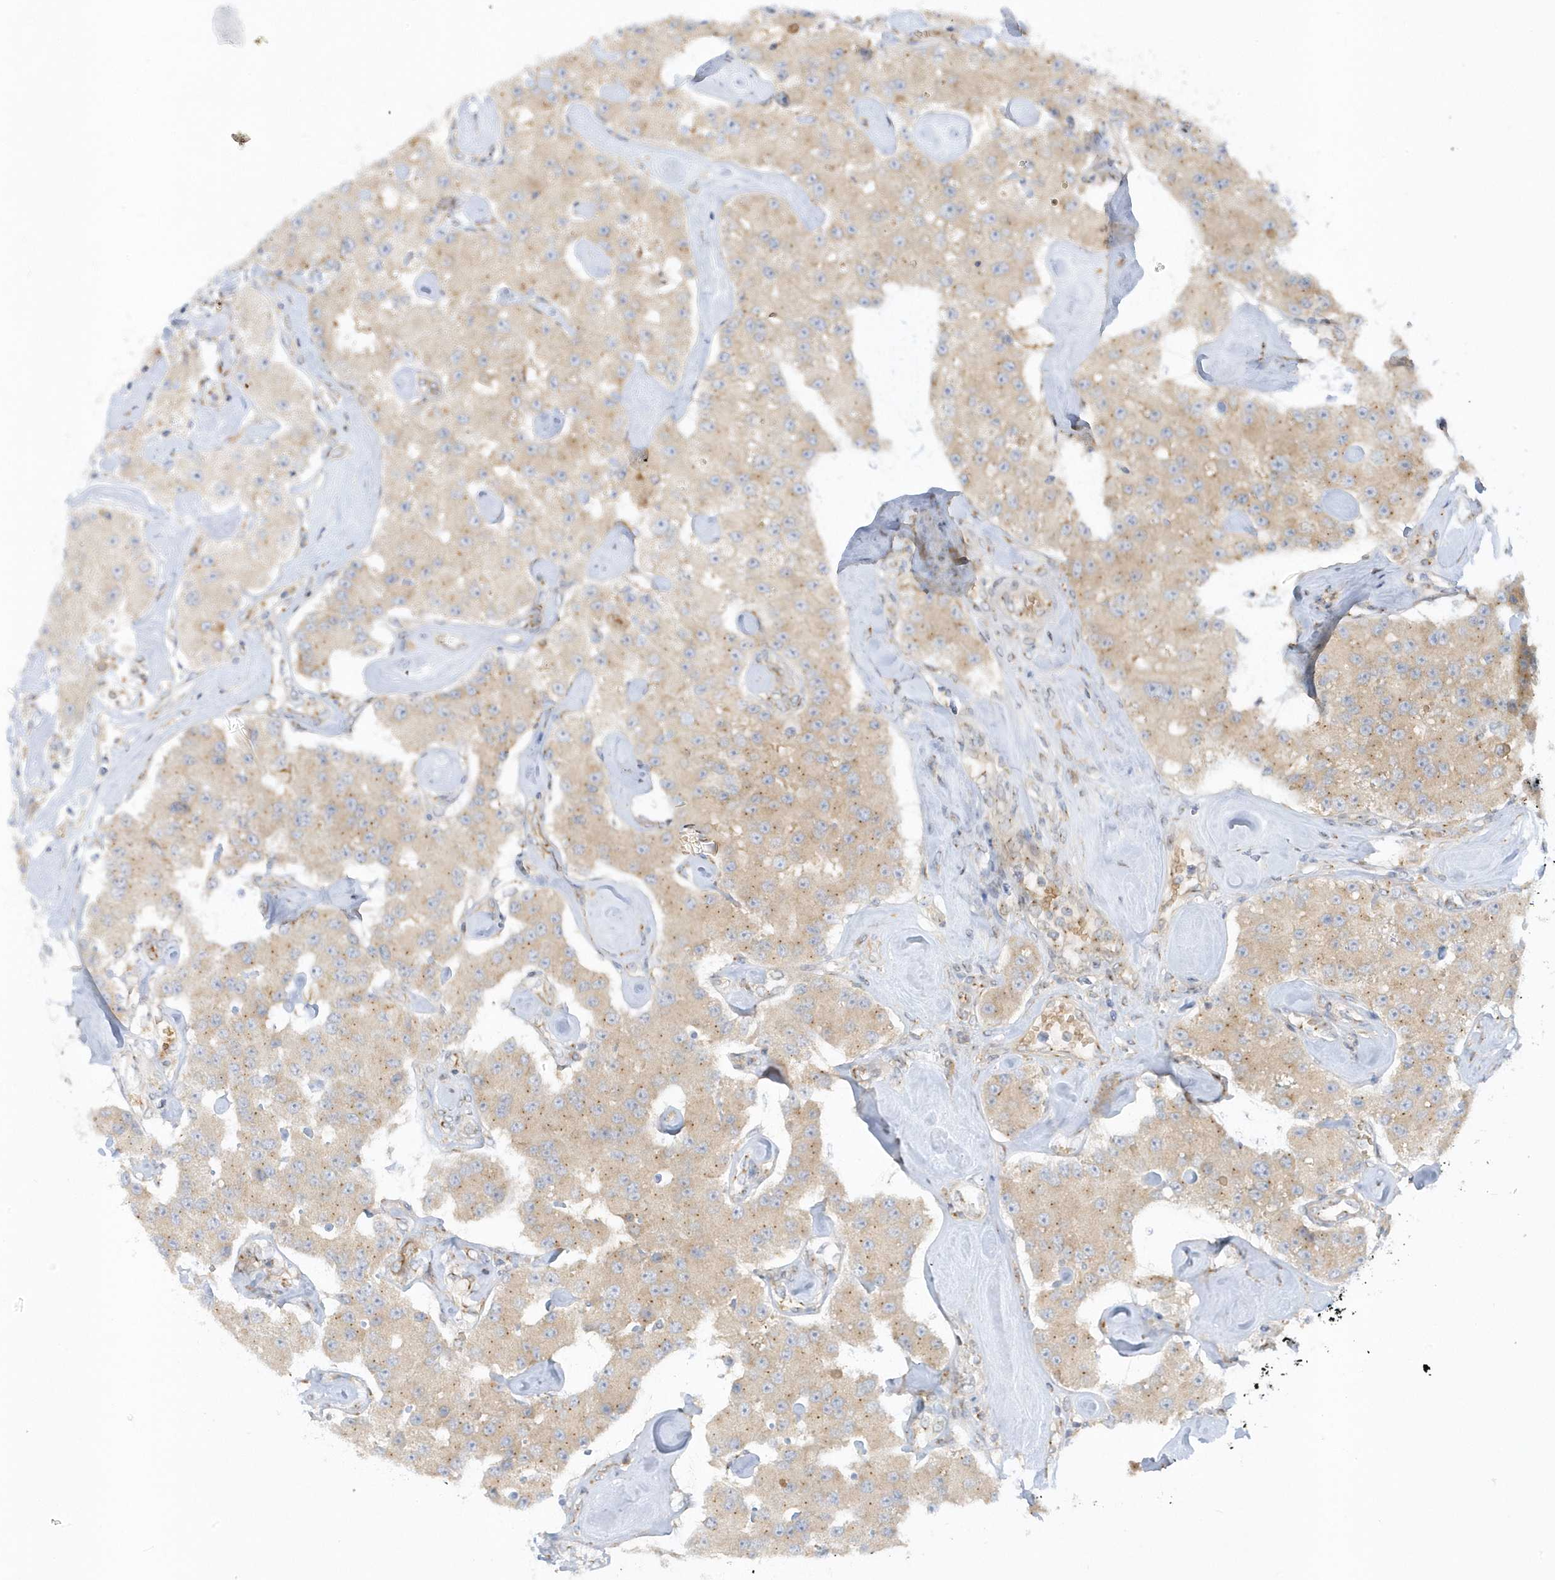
{"staining": {"intensity": "moderate", "quantity": ">75%", "location": "cytoplasmic/membranous"}, "tissue": "carcinoid", "cell_type": "Tumor cells", "image_type": "cancer", "snomed": [{"axis": "morphology", "description": "Carcinoid, malignant, NOS"}, {"axis": "topography", "description": "Pancreas"}], "caption": "Human carcinoid (malignant) stained with a protein marker exhibits moderate staining in tumor cells.", "gene": "RPP40", "patient": {"sex": "male", "age": 41}}